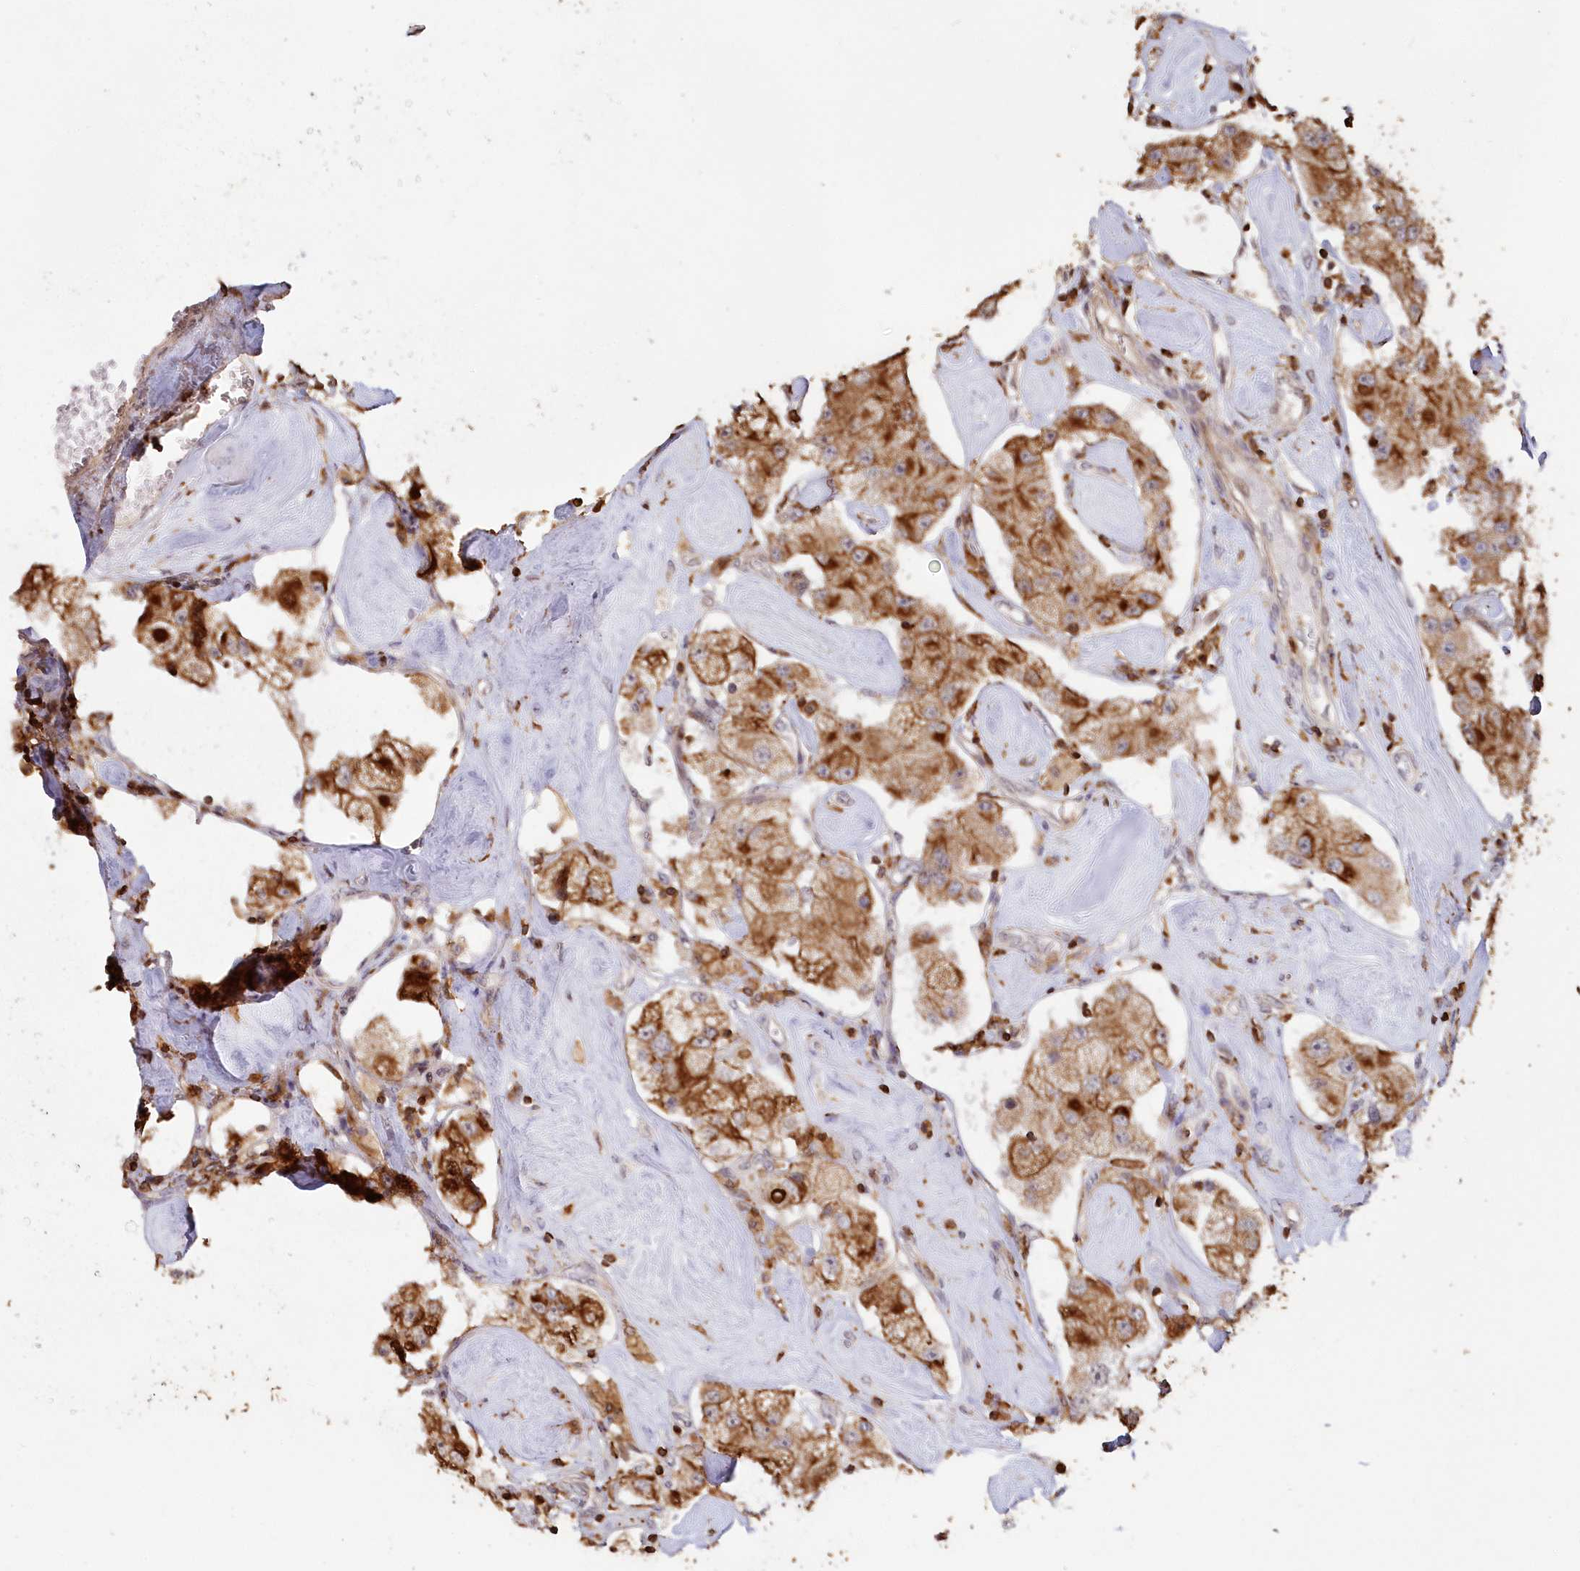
{"staining": {"intensity": "strong", "quantity": ">75%", "location": "cytoplasmic/membranous"}, "tissue": "carcinoid", "cell_type": "Tumor cells", "image_type": "cancer", "snomed": [{"axis": "morphology", "description": "Carcinoid, malignant, NOS"}, {"axis": "topography", "description": "Pancreas"}], "caption": "This histopathology image displays immunohistochemistry staining of human malignant carcinoid, with high strong cytoplasmic/membranous staining in about >75% of tumor cells.", "gene": "SNED1", "patient": {"sex": "male", "age": 41}}